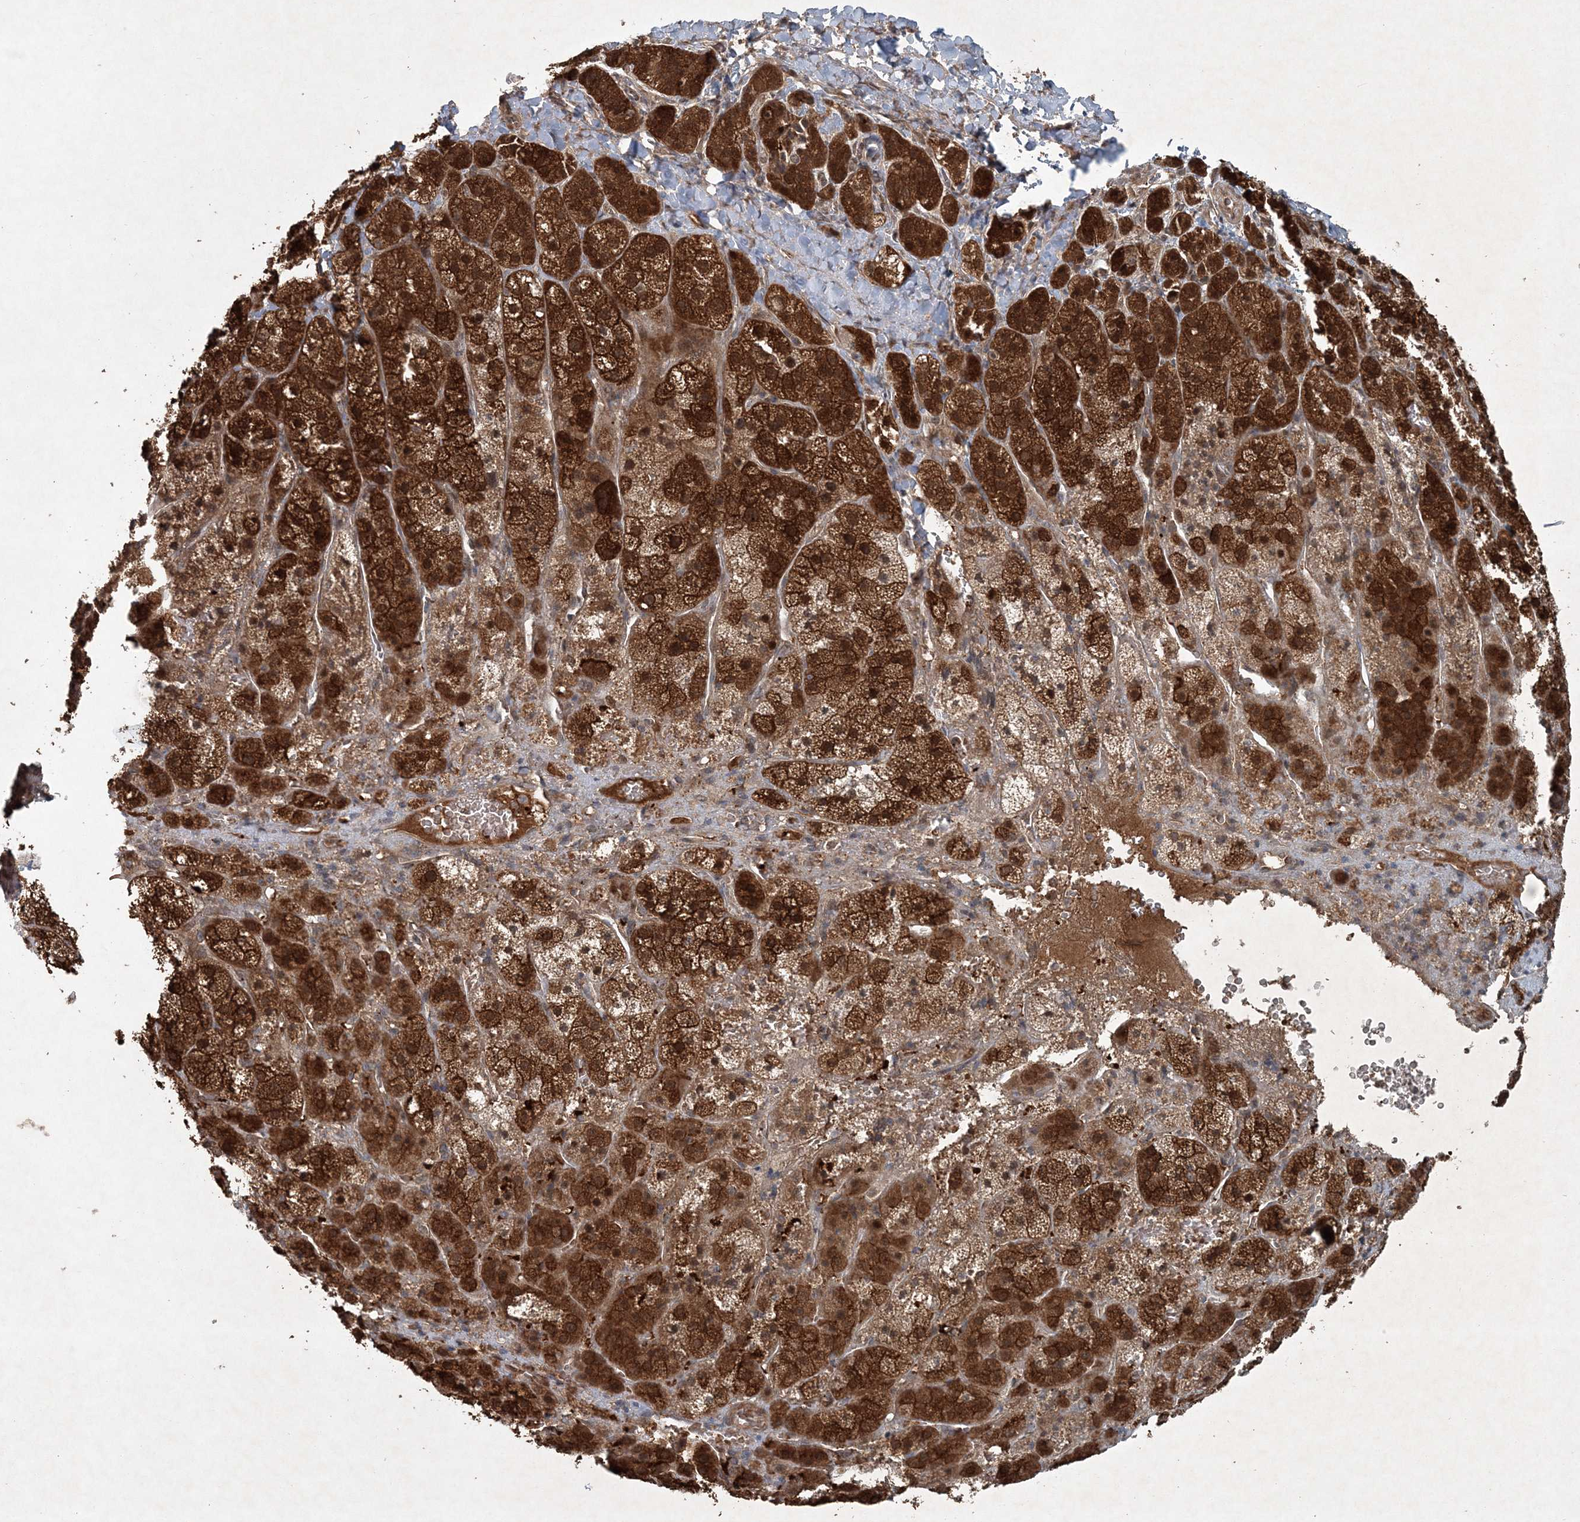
{"staining": {"intensity": "strong", "quantity": ">75%", "location": "cytoplasmic/membranous,nuclear"}, "tissue": "adrenal gland", "cell_type": "Glandular cells", "image_type": "normal", "snomed": [{"axis": "morphology", "description": "Normal tissue, NOS"}, {"axis": "topography", "description": "Adrenal gland"}], "caption": "Protein expression analysis of normal adrenal gland reveals strong cytoplasmic/membranous,nuclear positivity in about >75% of glandular cells.", "gene": "FBXL17", "patient": {"sex": "female", "age": 44}}